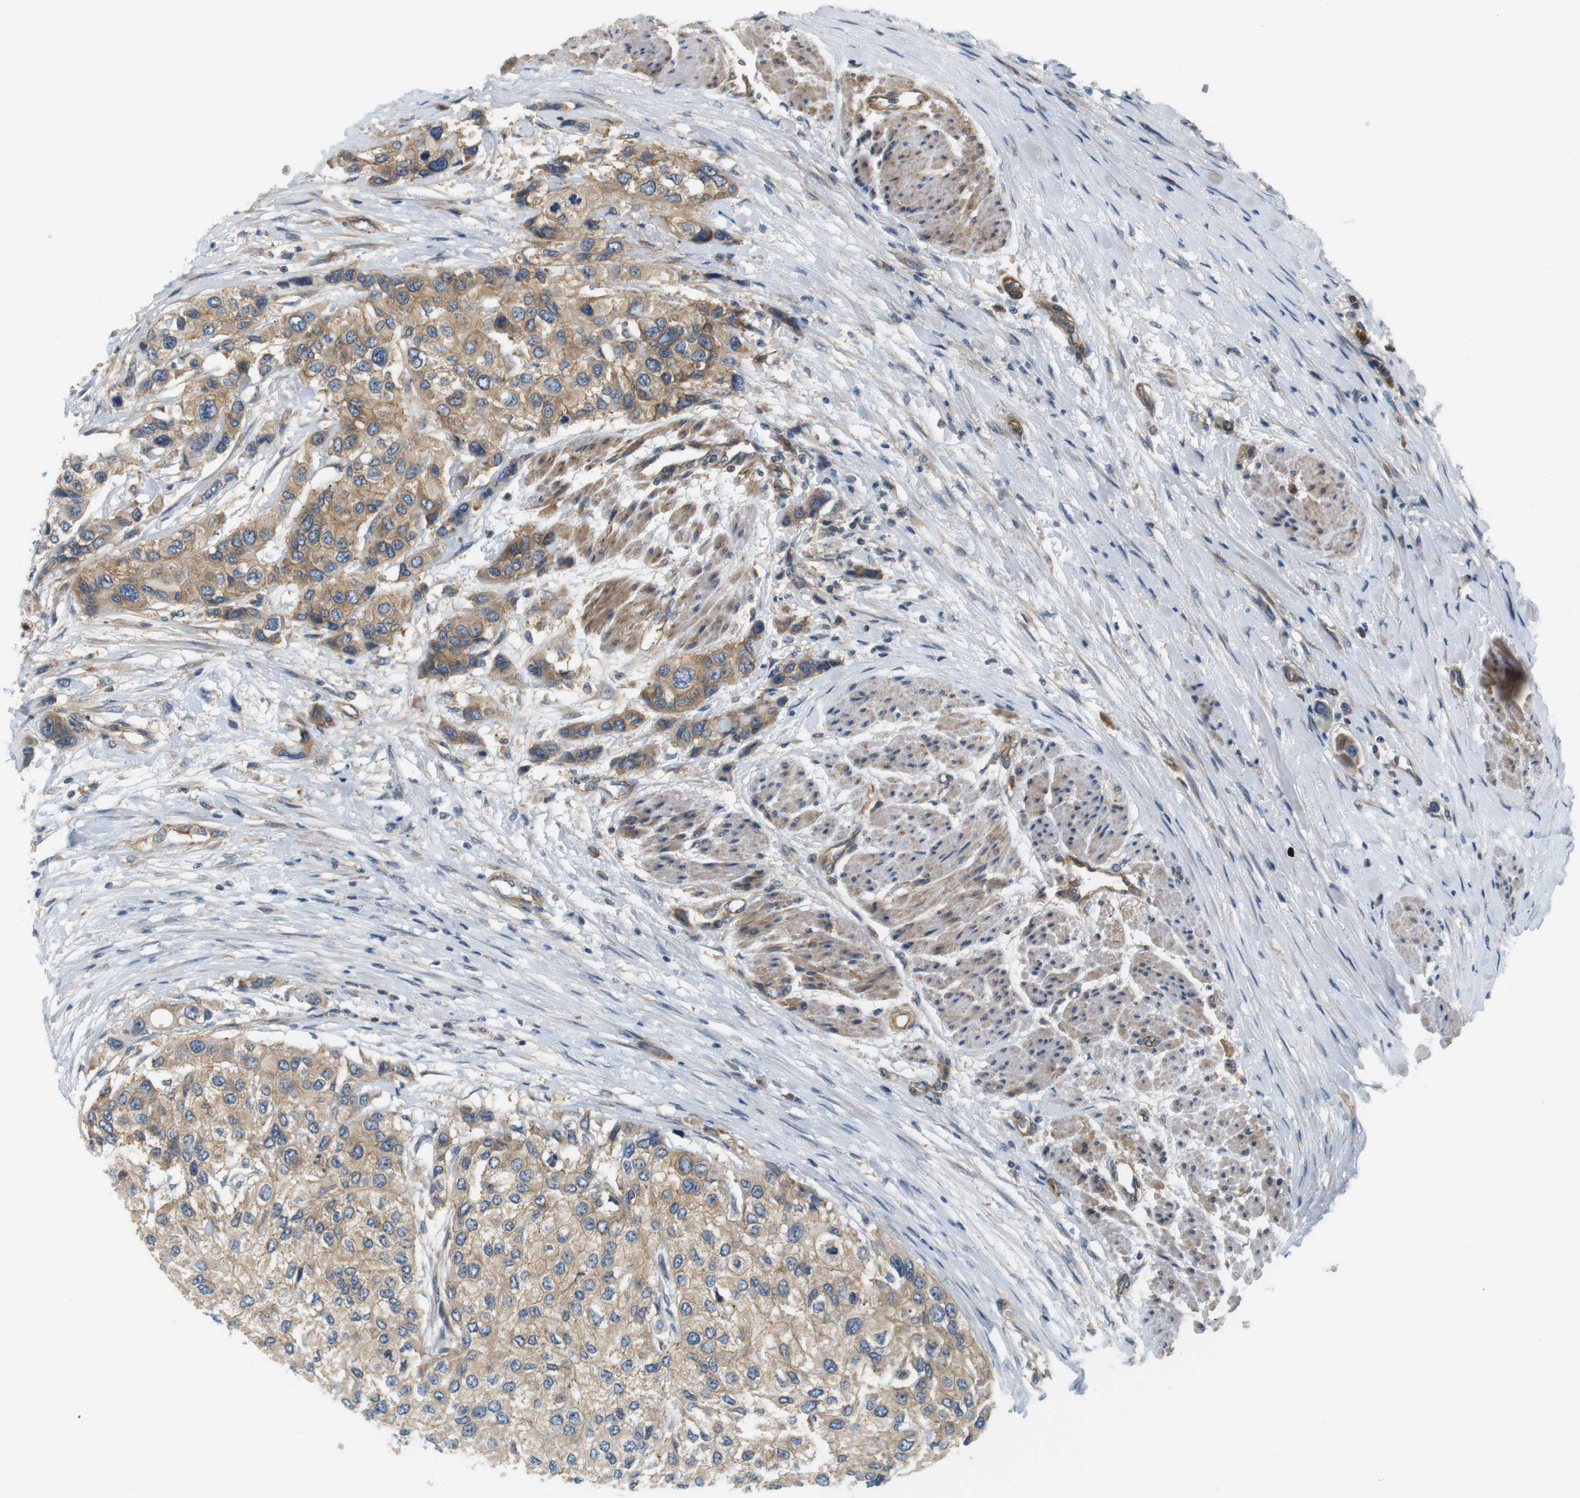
{"staining": {"intensity": "moderate", "quantity": ">75%", "location": "cytoplasmic/membranous"}, "tissue": "urothelial cancer", "cell_type": "Tumor cells", "image_type": "cancer", "snomed": [{"axis": "morphology", "description": "Urothelial carcinoma, High grade"}, {"axis": "topography", "description": "Urinary bladder"}], "caption": "IHC staining of urothelial carcinoma (high-grade), which demonstrates medium levels of moderate cytoplasmic/membranous staining in approximately >75% of tumor cells indicating moderate cytoplasmic/membranous protein expression. The staining was performed using DAB (brown) for protein detection and nuclei were counterstained in hematoxylin (blue).", "gene": "SH3GLB1", "patient": {"sex": "female", "age": 56}}